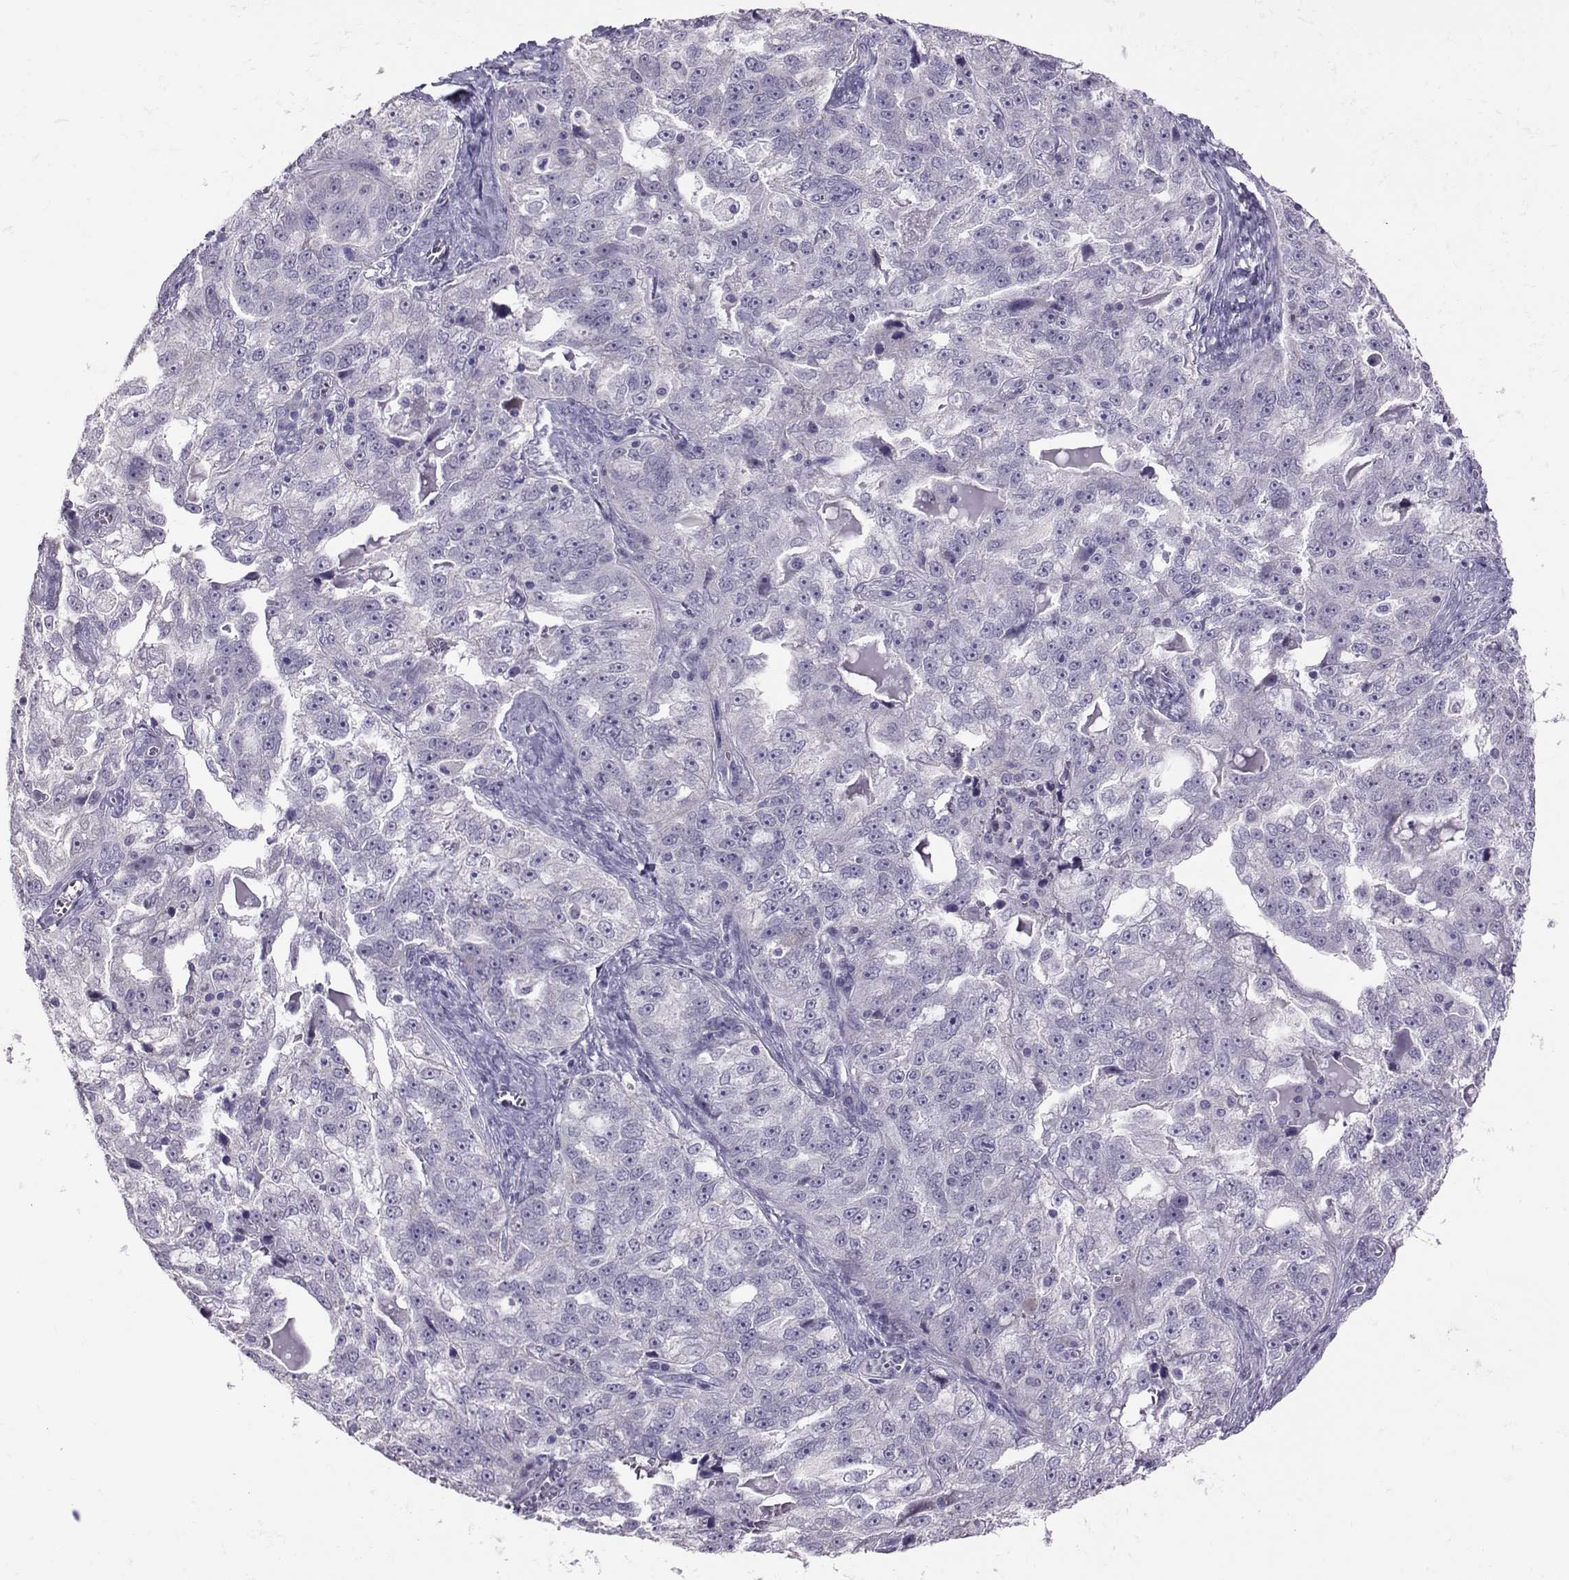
{"staining": {"intensity": "negative", "quantity": "none", "location": "none"}, "tissue": "ovarian cancer", "cell_type": "Tumor cells", "image_type": "cancer", "snomed": [{"axis": "morphology", "description": "Cystadenocarcinoma, serous, NOS"}, {"axis": "topography", "description": "Ovary"}], "caption": "IHC histopathology image of neoplastic tissue: human serous cystadenocarcinoma (ovarian) stained with DAB shows no significant protein expression in tumor cells.", "gene": "DNAAF1", "patient": {"sex": "female", "age": 51}}